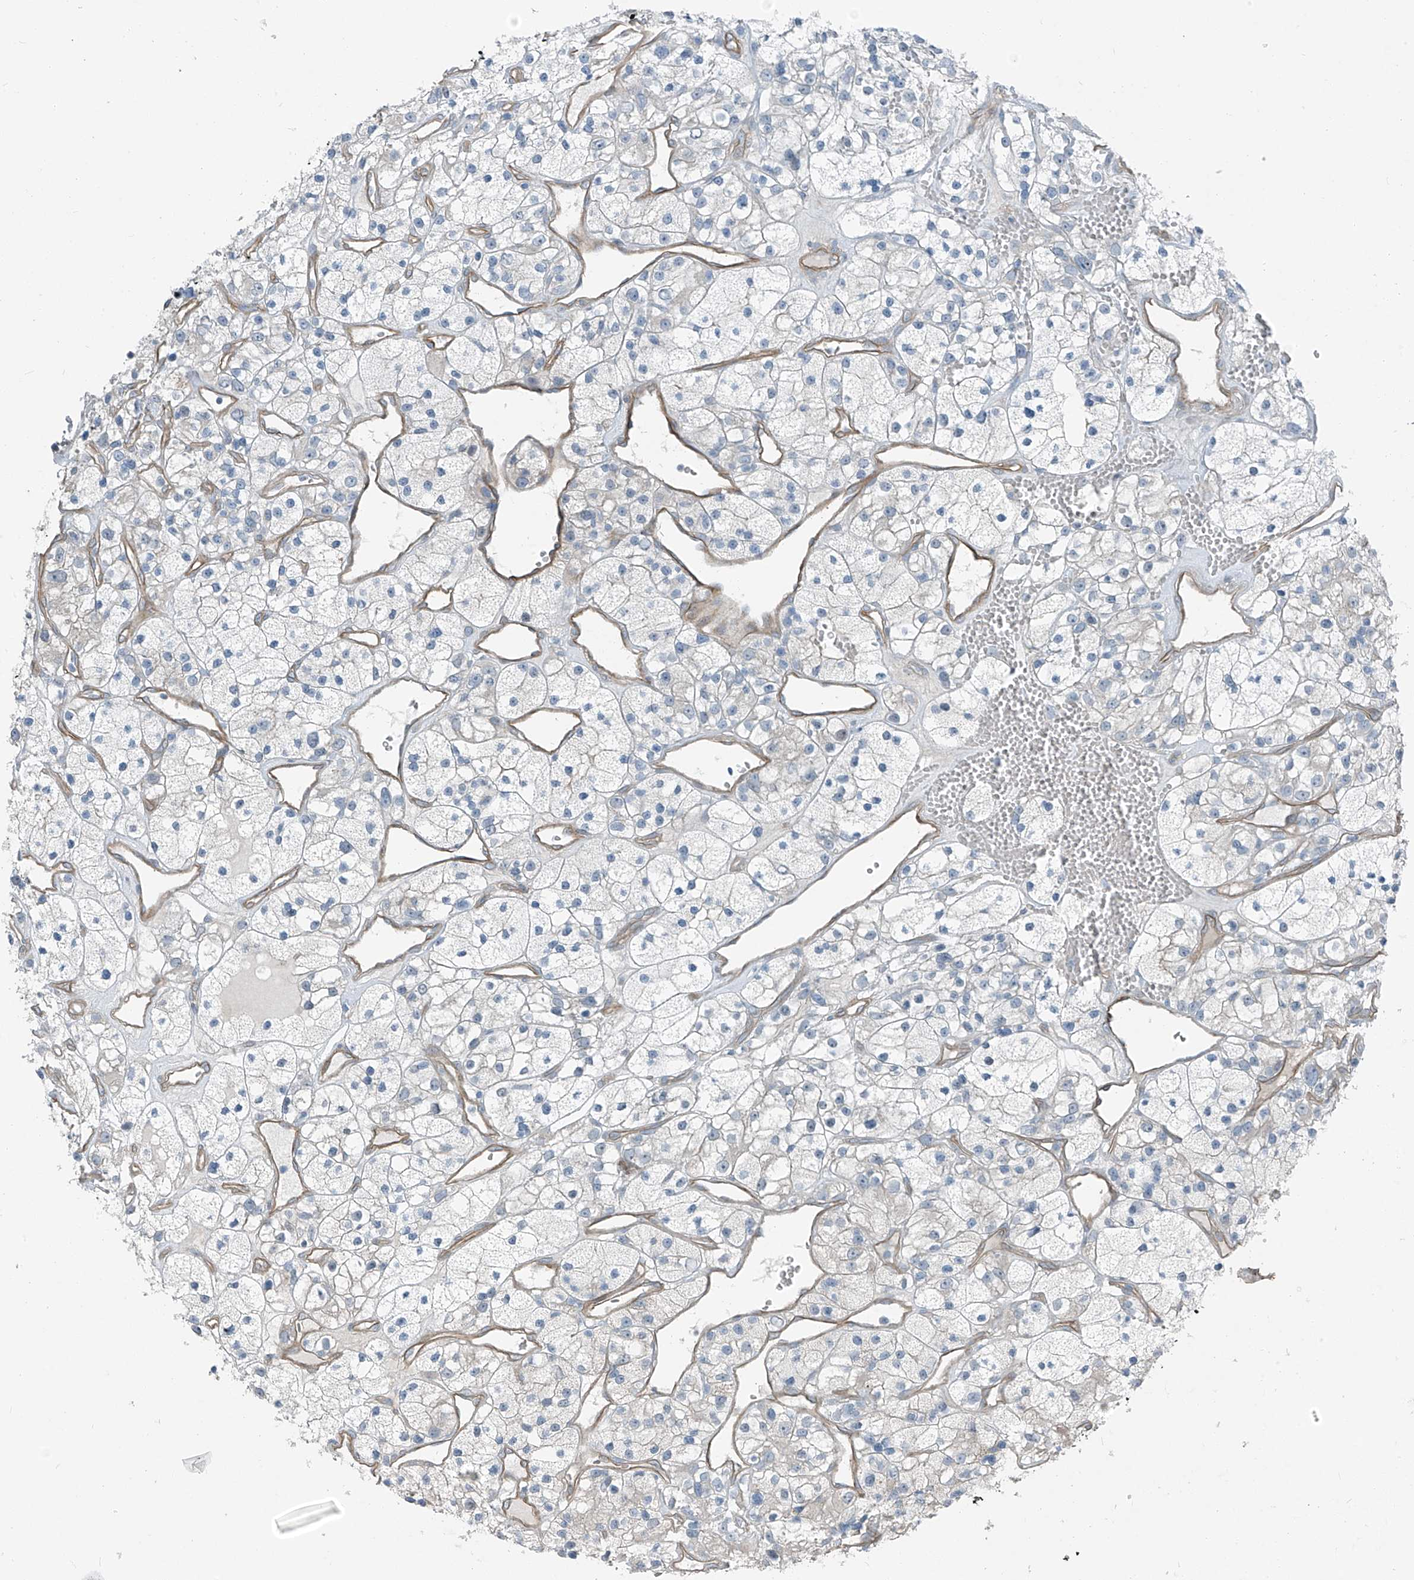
{"staining": {"intensity": "negative", "quantity": "none", "location": "none"}, "tissue": "renal cancer", "cell_type": "Tumor cells", "image_type": "cancer", "snomed": [{"axis": "morphology", "description": "Adenocarcinoma, NOS"}, {"axis": "topography", "description": "Kidney"}], "caption": "Tumor cells are negative for protein expression in human adenocarcinoma (renal).", "gene": "TNS2", "patient": {"sex": "female", "age": 57}}